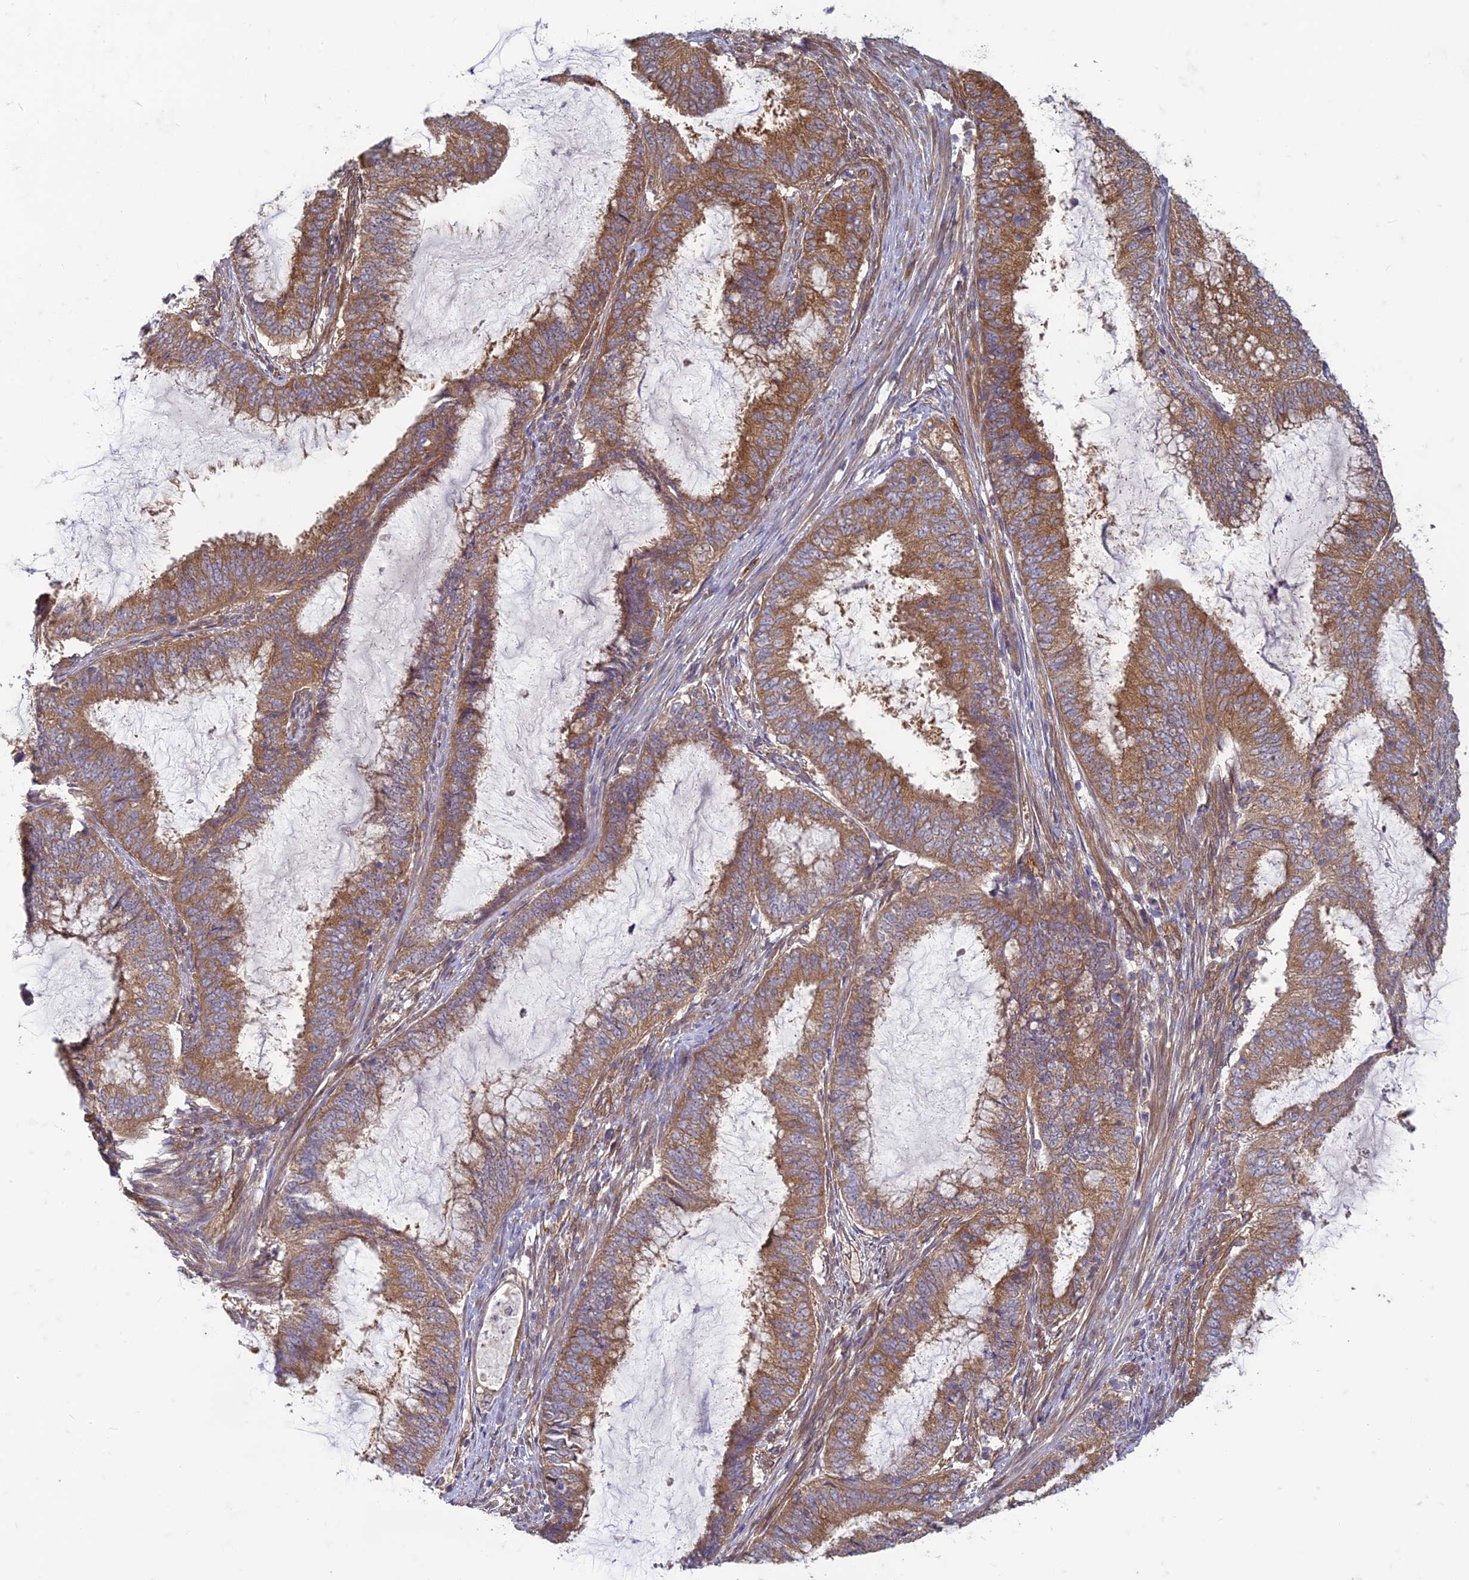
{"staining": {"intensity": "moderate", "quantity": ">75%", "location": "cytoplasmic/membranous"}, "tissue": "endometrial cancer", "cell_type": "Tumor cells", "image_type": "cancer", "snomed": [{"axis": "morphology", "description": "Adenocarcinoma, NOS"}, {"axis": "topography", "description": "Endometrium"}], "caption": "An immunohistochemistry micrograph of tumor tissue is shown. Protein staining in brown labels moderate cytoplasmic/membranous positivity in endometrial cancer within tumor cells. (Stains: DAB (3,3'-diaminobenzidine) in brown, nuclei in blue, Microscopy: brightfield microscopy at high magnification).", "gene": "TCF25", "patient": {"sex": "female", "age": 51}}